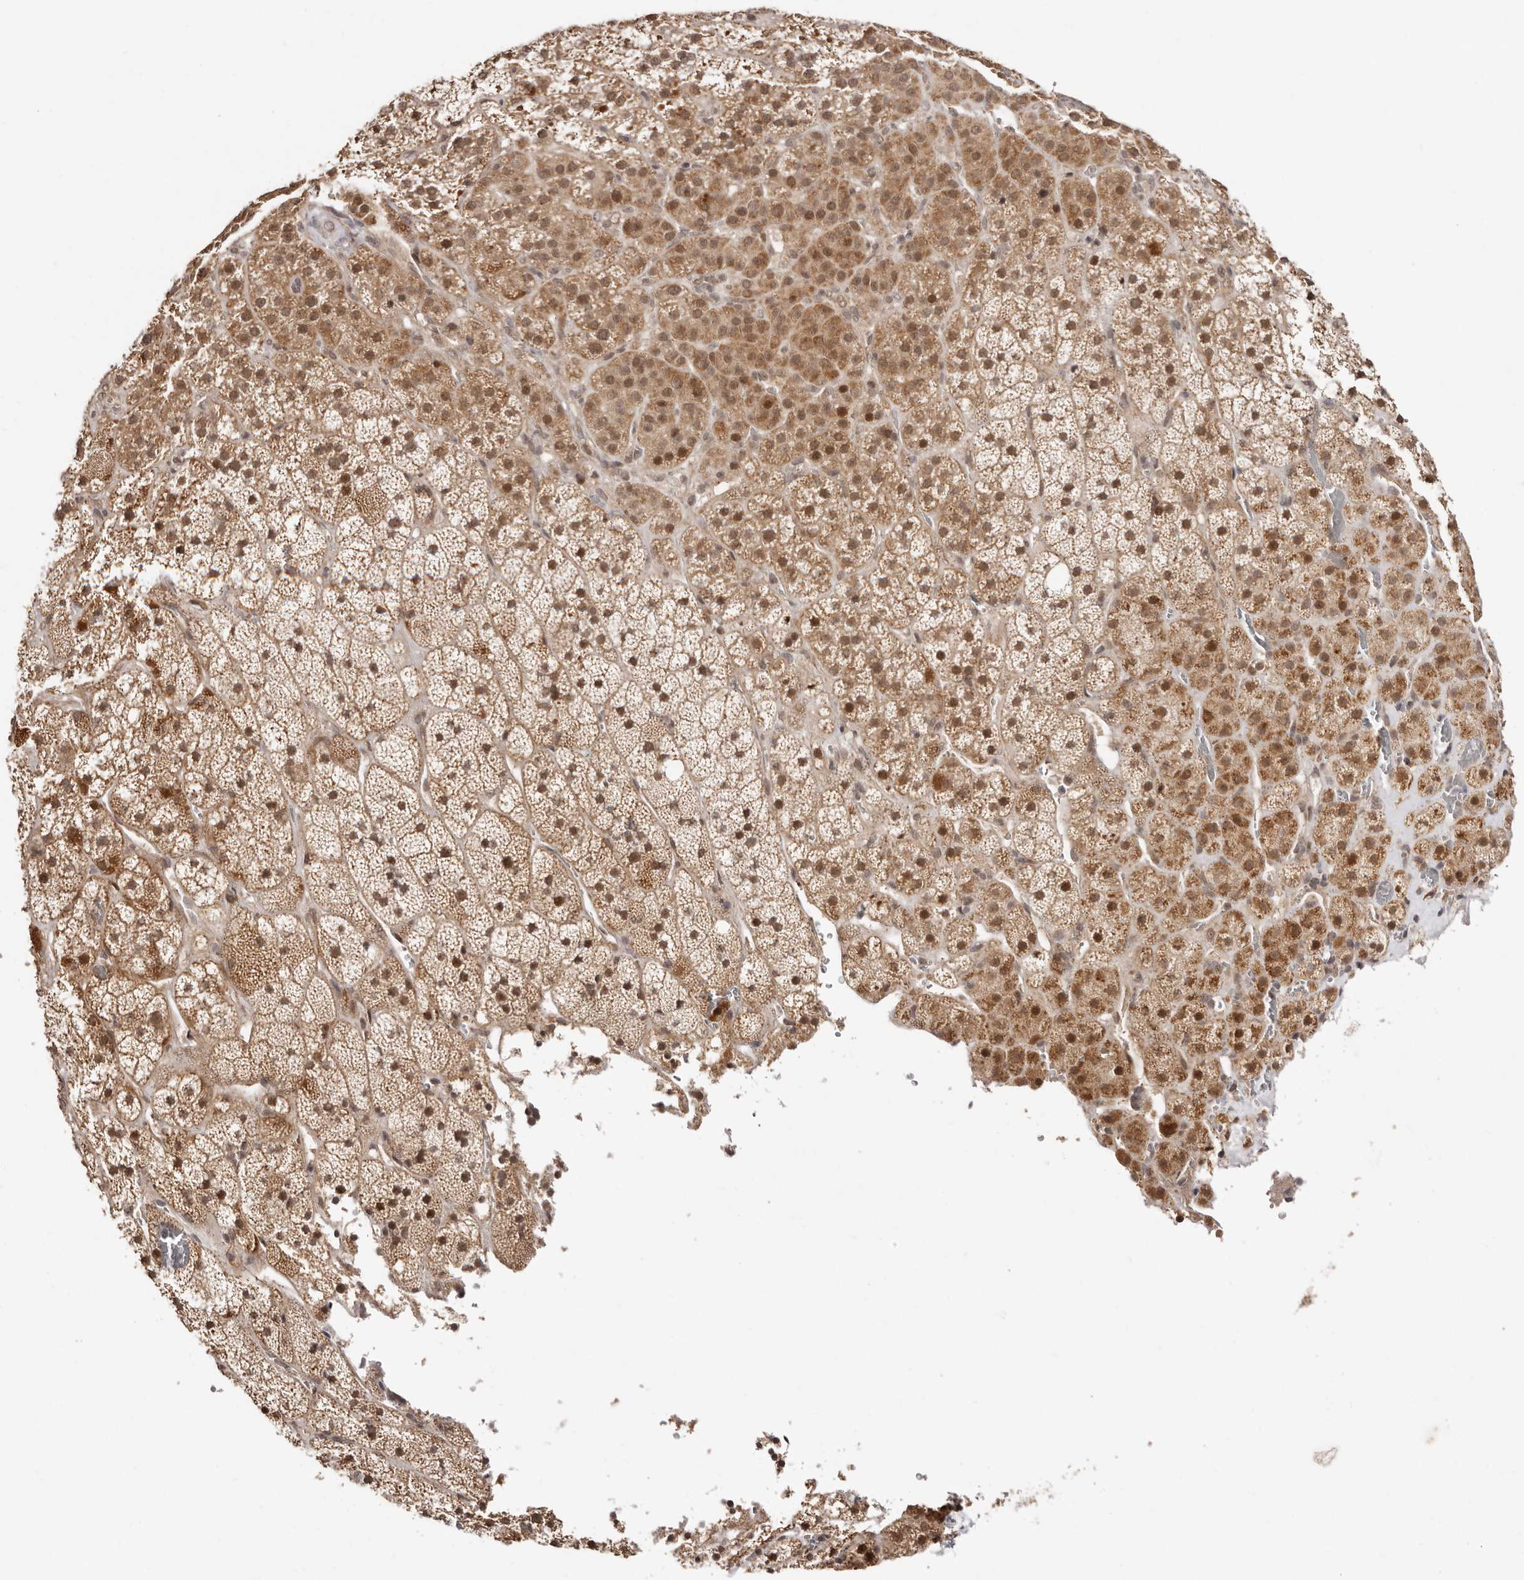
{"staining": {"intensity": "moderate", "quantity": ">75%", "location": "cytoplasmic/membranous,nuclear"}, "tissue": "adrenal gland", "cell_type": "Glandular cells", "image_type": "normal", "snomed": [{"axis": "morphology", "description": "Normal tissue, NOS"}, {"axis": "topography", "description": "Adrenal gland"}], "caption": "Immunohistochemistry histopathology image of normal adrenal gland: adrenal gland stained using IHC demonstrates medium levels of moderate protein expression localized specifically in the cytoplasmic/membranous,nuclear of glandular cells, appearing as a cytoplasmic/membranous,nuclear brown color.", "gene": "MED8", "patient": {"sex": "male", "age": 57}}